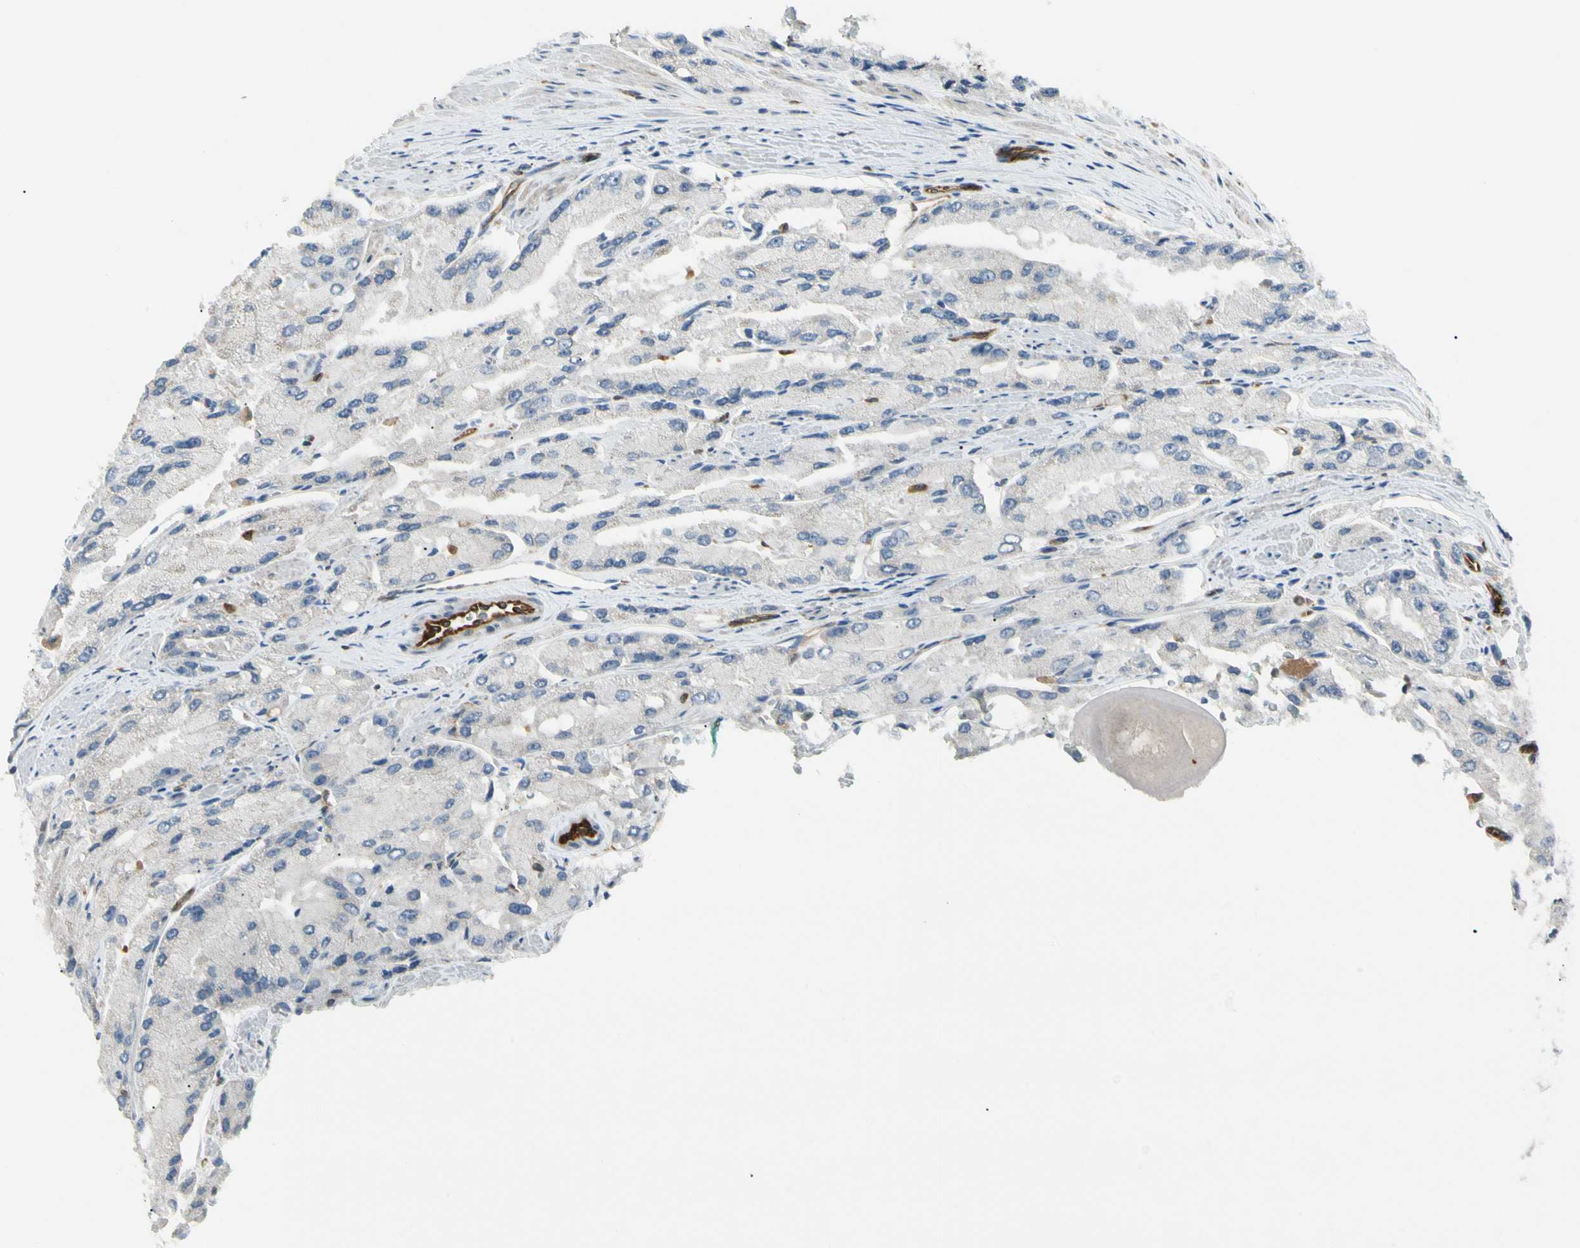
{"staining": {"intensity": "negative", "quantity": "none", "location": "none"}, "tissue": "prostate cancer", "cell_type": "Tumor cells", "image_type": "cancer", "snomed": [{"axis": "morphology", "description": "Adenocarcinoma, High grade"}, {"axis": "topography", "description": "Prostate"}], "caption": "DAB (3,3'-diaminobenzidine) immunohistochemical staining of human prostate cancer (adenocarcinoma (high-grade)) exhibits no significant staining in tumor cells.", "gene": "LPCAT2", "patient": {"sex": "male", "age": 58}}